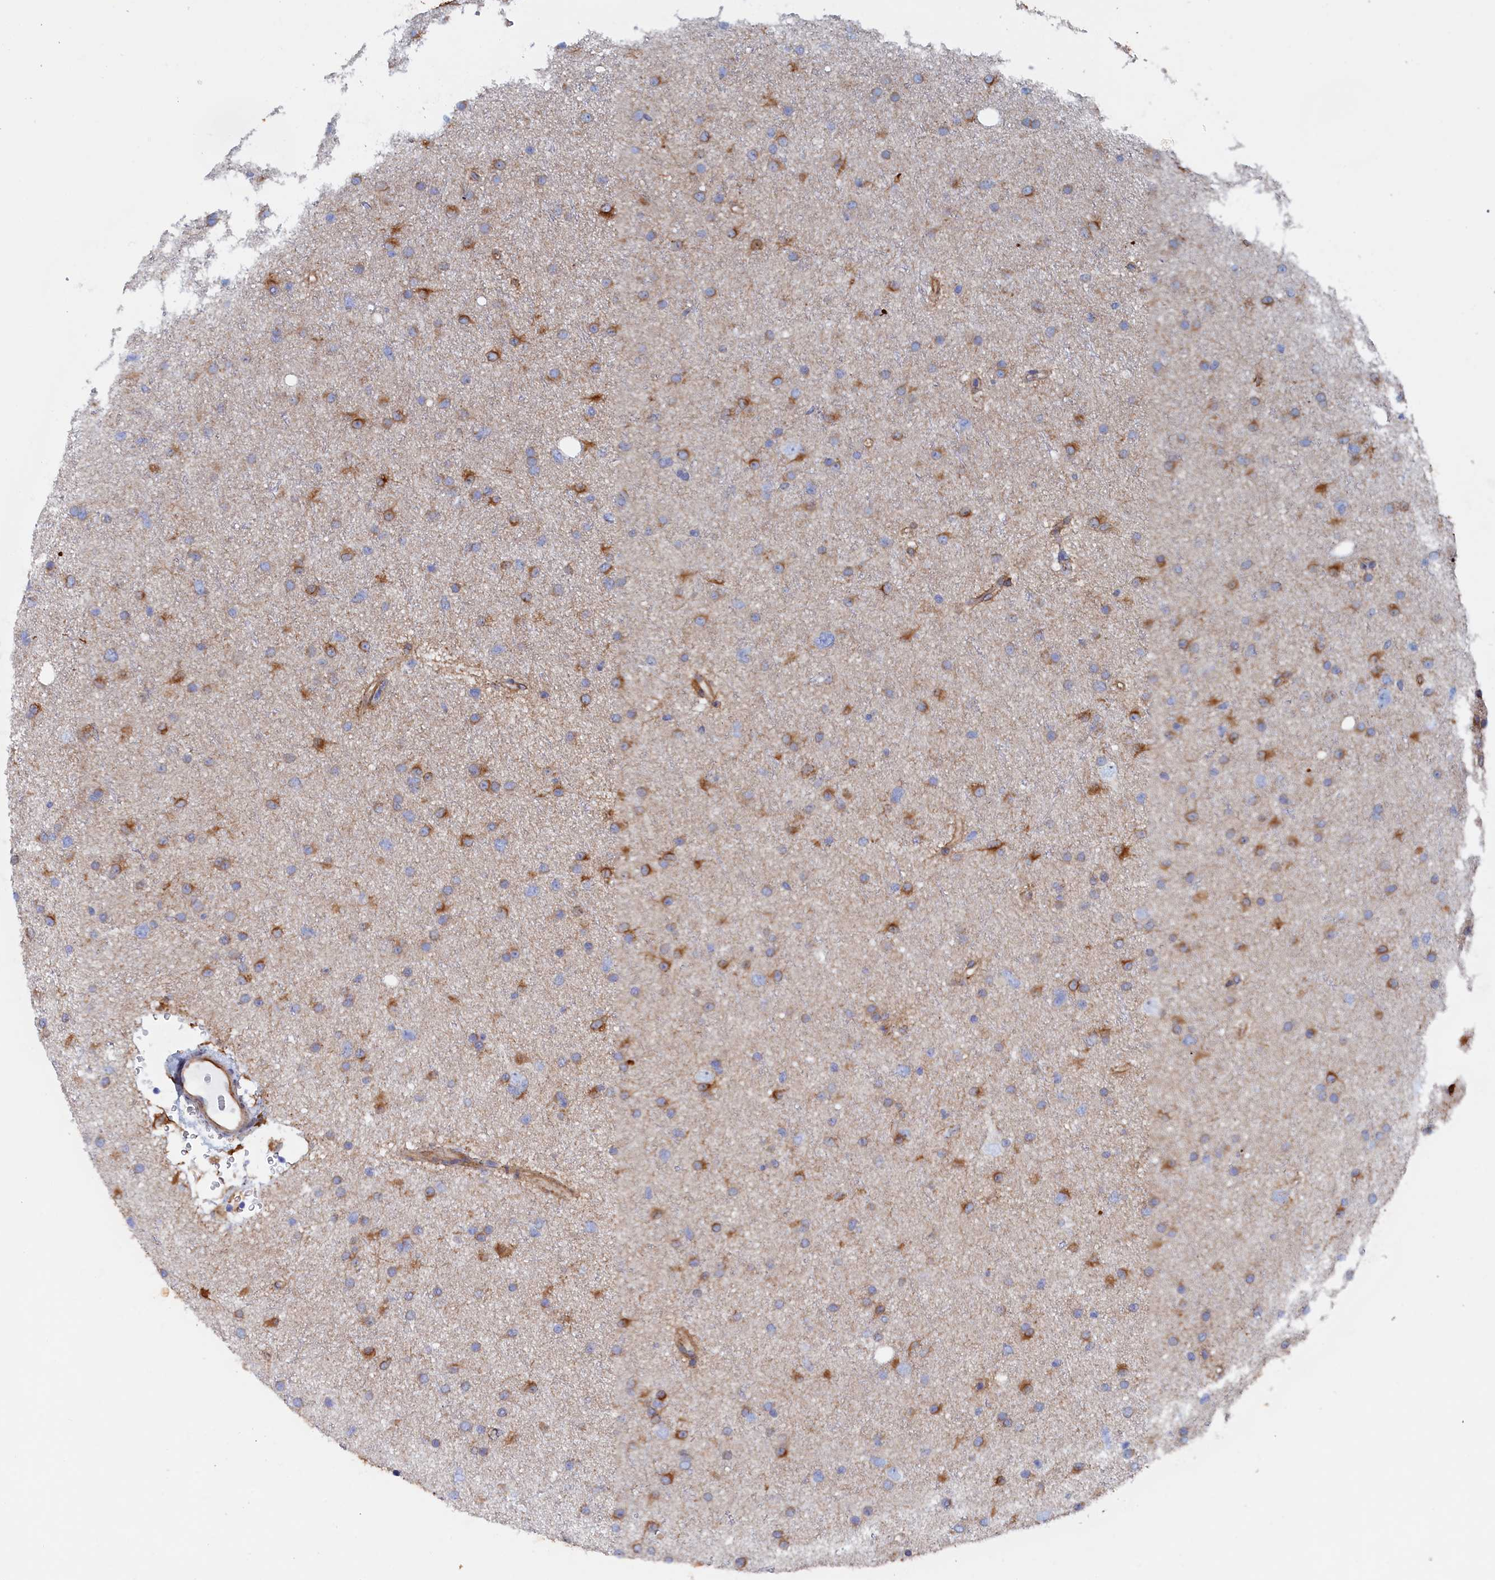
{"staining": {"intensity": "moderate", "quantity": "25%-75%", "location": "cytoplasmic/membranous"}, "tissue": "glioma", "cell_type": "Tumor cells", "image_type": "cancer", "snomed": [{"axis": "morphology", "description": "Glioma, malignant, Low grade"}, {"axis": "topography", "description": "Cerebral cortex"}], "caption": "Immunohistochemistry (DAB) staining of human malignant glioma (low-grade) reveals moderate cytoplasmic/membranous protein expression in approximately 25%-75% of tumor cells.", "gene": "COG7", "patient": {"sex": "female", "age": 39}}